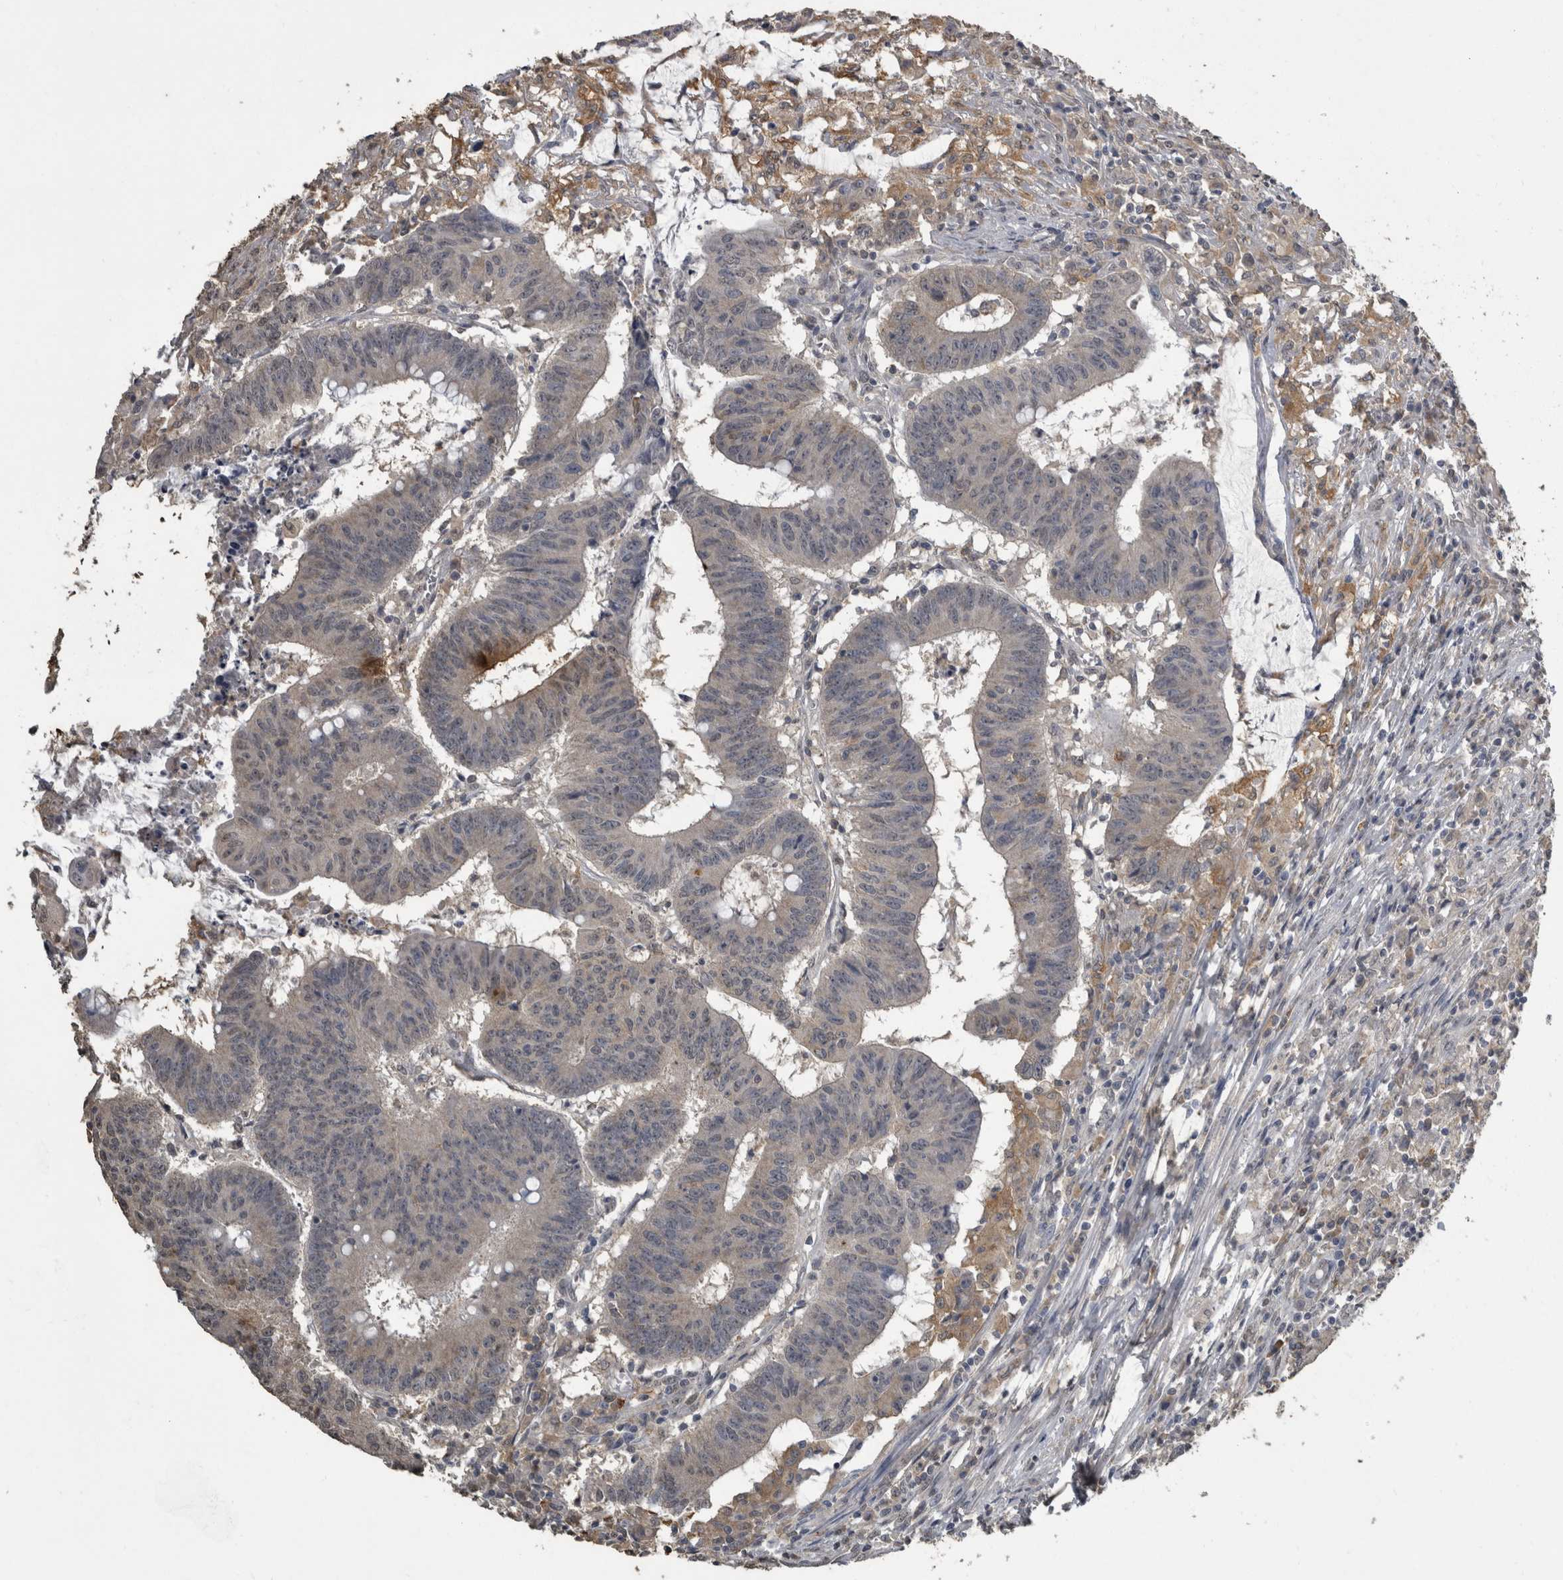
{"staining": {"intensity": "weak", "quantity": "<25%", "location": "cytoplasmic/membranous"}, "tissue": "colorectal cancer", "cell_type": "Tumor cells", "image_type": "cancer", "snomed": [{"axis": "morphology", "description": "Adenocarcinoma, NOS"}, {"axis": "topography", "description": "Colon"}], "caption": "The histopathology image shows no significant expression in tumor cells of colorectal adenocarcinoma.", "gene": "PIK3AP1", "patient": {"sex": "male", "age": 45}}